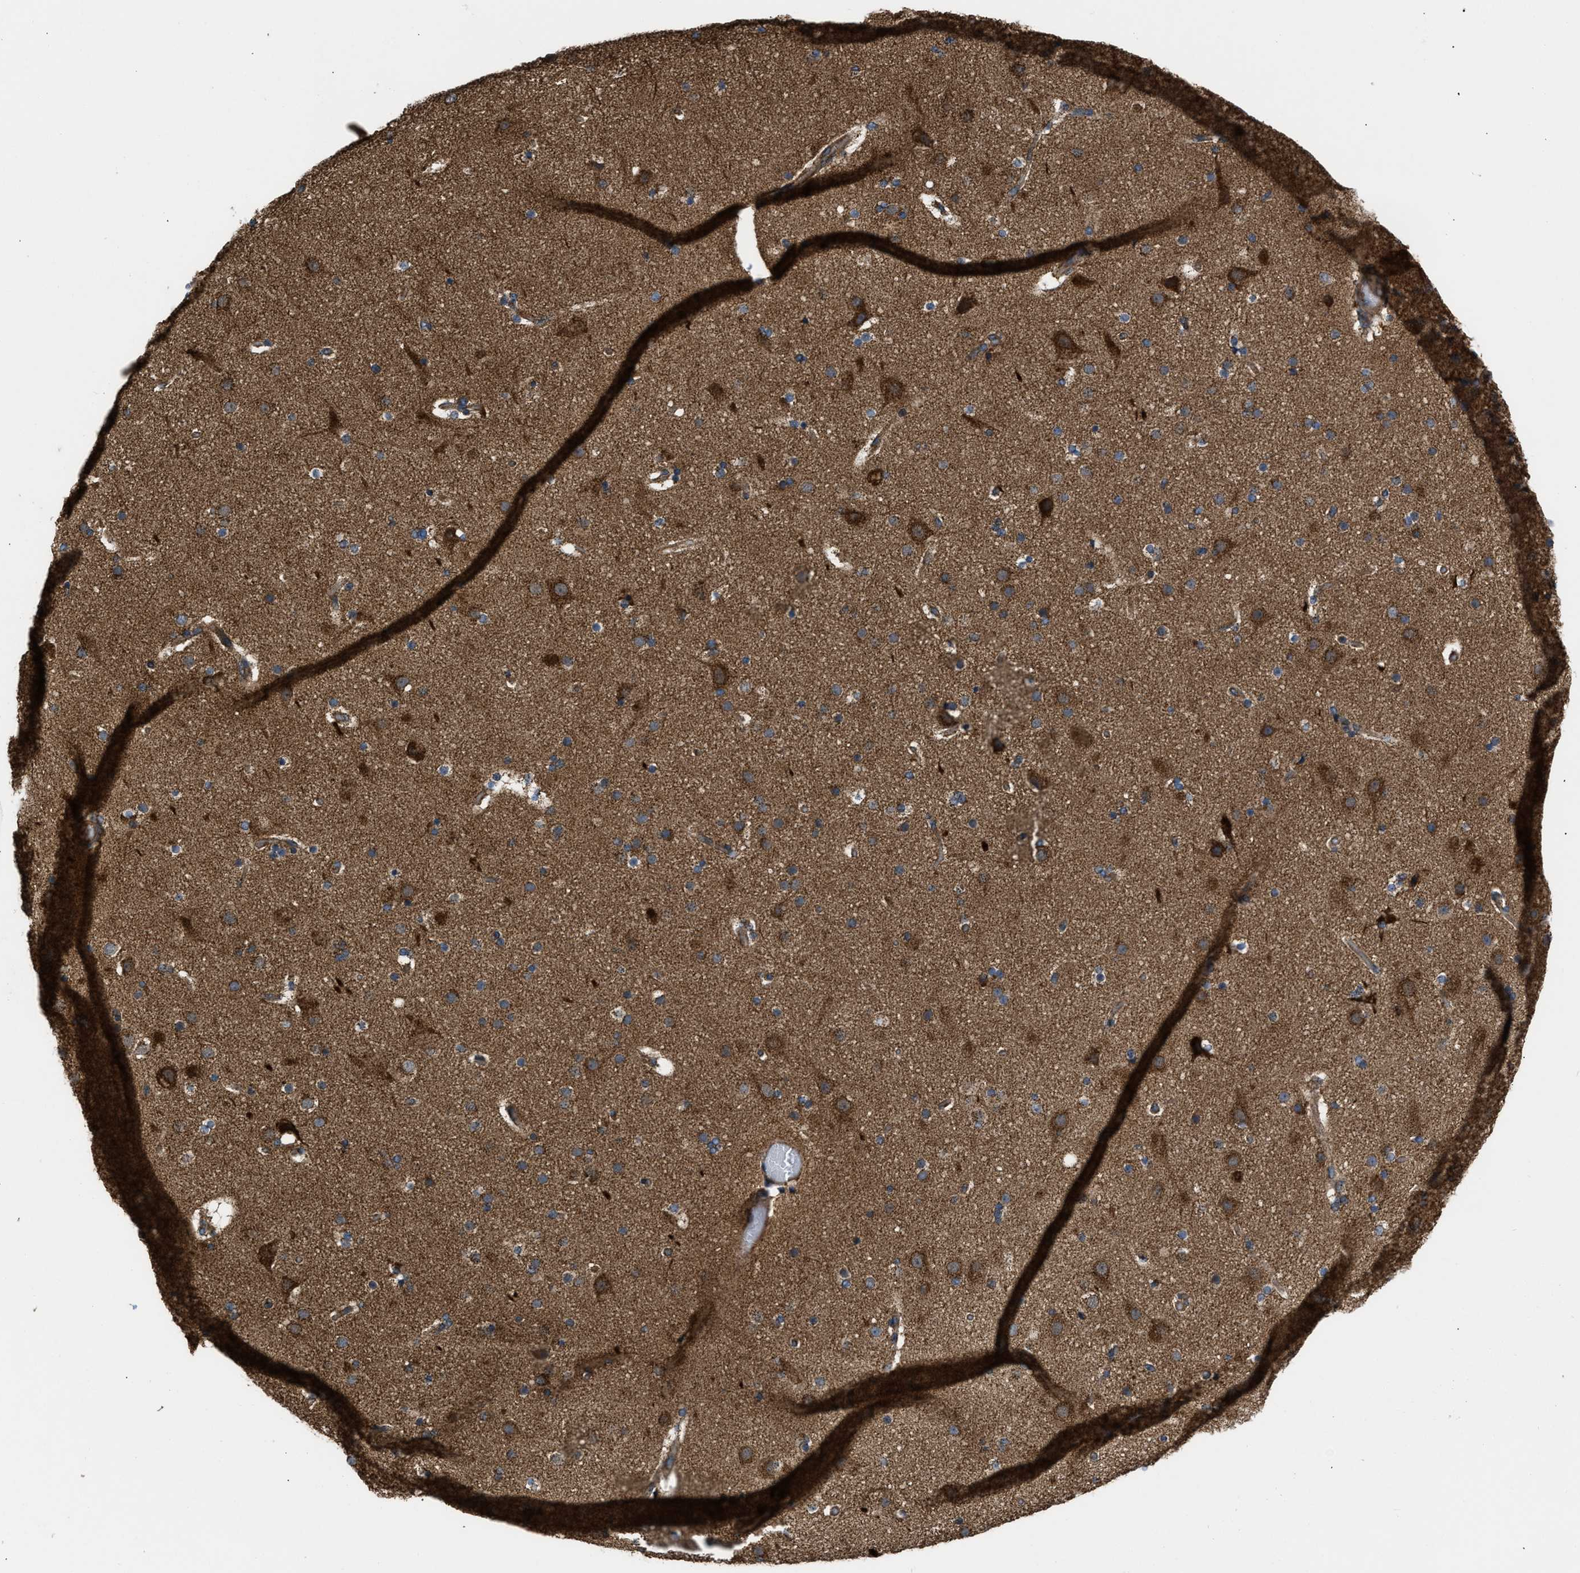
{"staining": {"intensity": "moderate", "quantity": ">75%", "location": "cytoplasmic/membranous"}, "tissue": "cerebral cortex", "cell_type": "Endothelial cells", "image_type": "normal", "snomed": [{"axis": "morphology", "description": "Normal tissue, NOS"}, {"axis": "topography", "description": "Cerebral cortex"}], "caption": "High-power microscopy captured an IHC micrograph of normal cerebral cortex, revealing moderate cytoplasmic/membranous positivity in about >75% of endothelial cells.", "gene": "OPTN", "patient": {"sex": "male", "age": 57}}